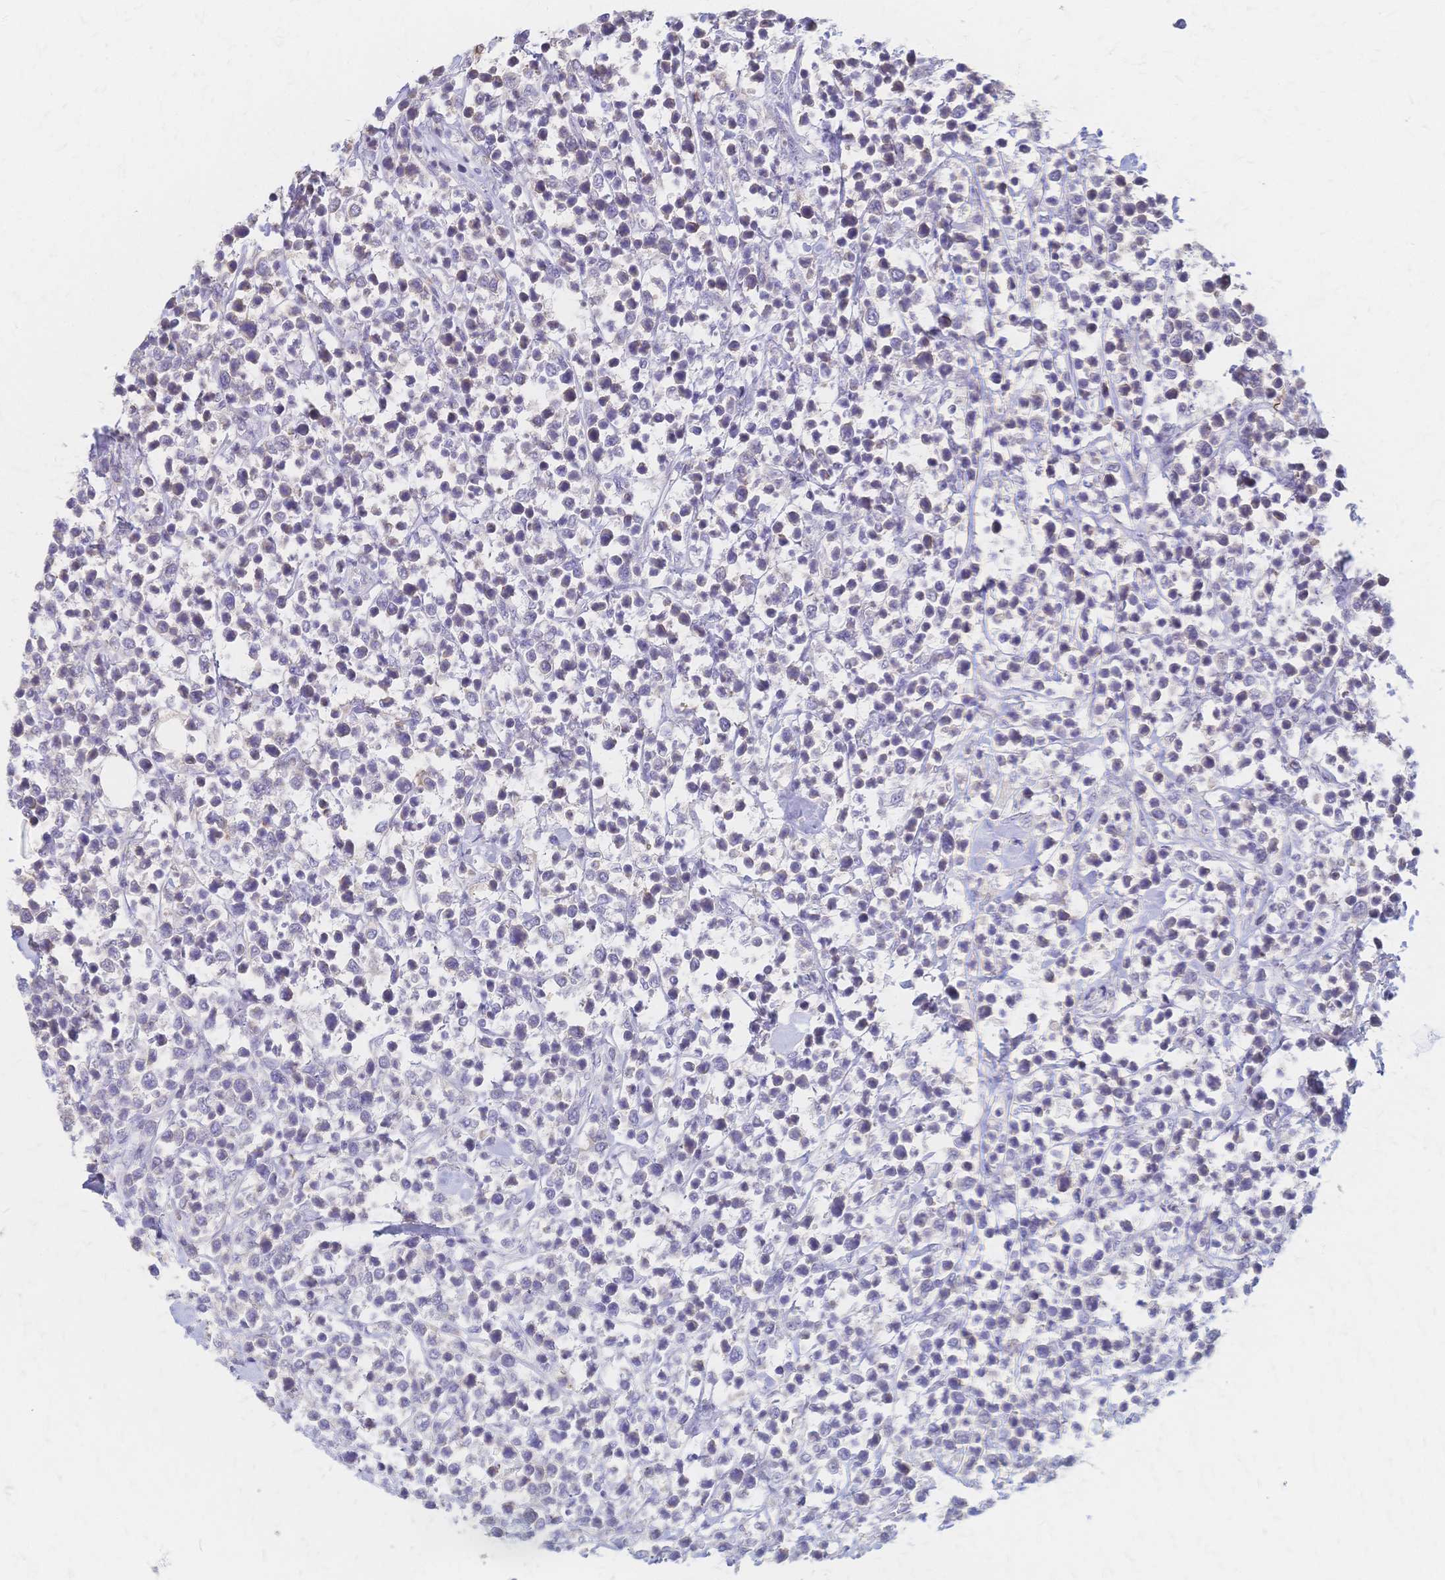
{"staining": {"intensity": "negative", "quantity": "none", "location": "none"}, "tissue": "lymphoma", "cell_type": "Tumor cells", "image_type": "cancer", "snomed": [{"axis": "morphology", "description": "Malignant lymphoma, non-Hodgkin's type, High grade"}, {"axis": "topography", "description": "Soft tissue"}], "caption": "High power microscopy image of an immunohistochemistry histopathology image of malignant lymphoma, non-Hodgkin's type (high-grade), revealing no significant expression in tumor cells. The staining is performed using DAB (3,3'-diaminobenzidine) brown chromogen with nuclei counter-stained in using hematoxylin.", "gene": "CYB5A", "patient": {"sex": "female", "age": 56}}